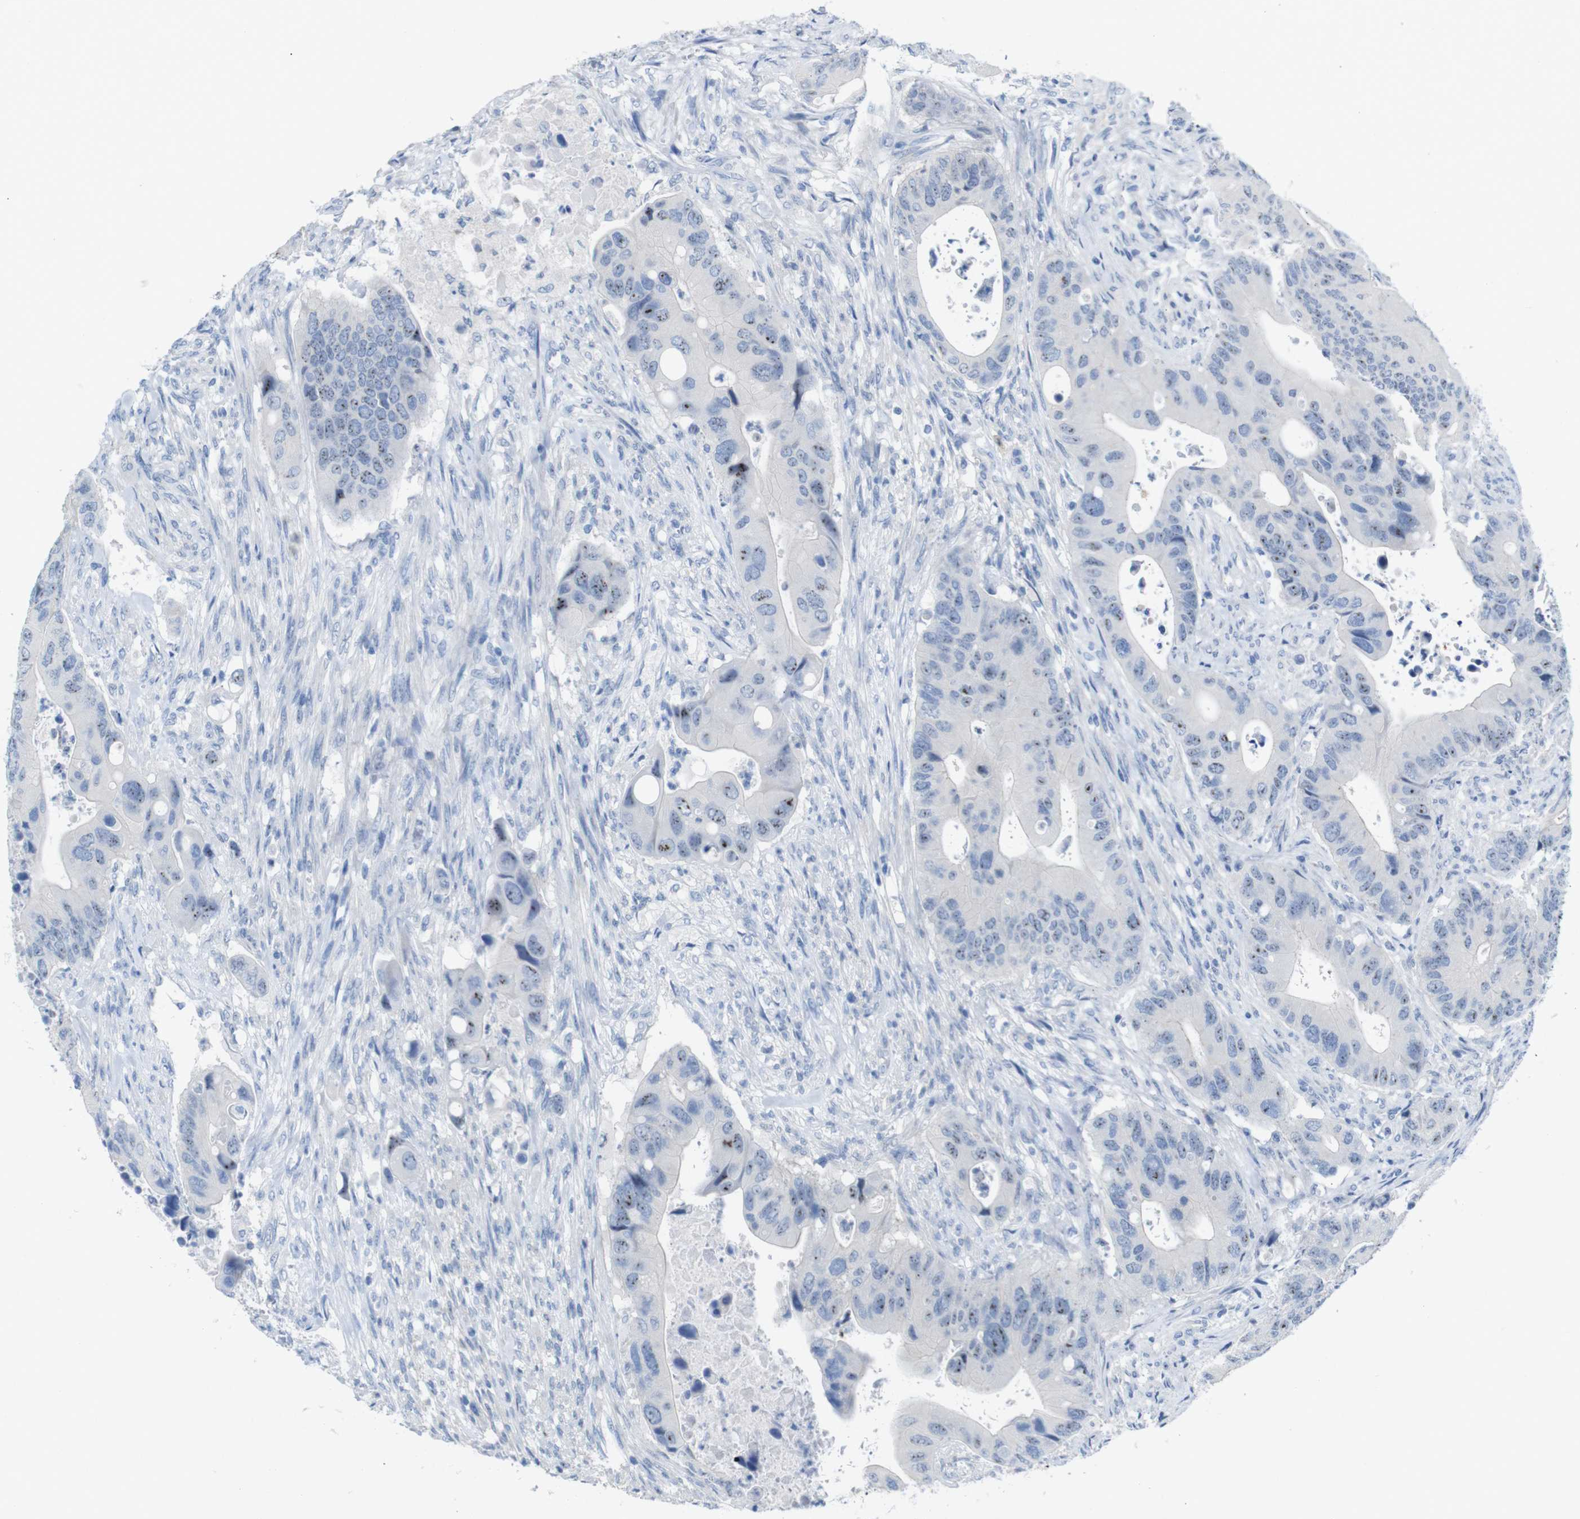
{"staining": {"intensity": "moderate", "quantity": "25%-75%", "location": "nuclear"}, "tissue": "colorectal cancer", "cell_type": "Tumor cells", "image_type": "cancer", "snomed": [{"axis": "morphology", "description": "Adenocarcinoma, NOS"}, {"axis": "topography", "description": "Rectum"}], "caption": "A histopathology image showing moderate nuclear expression in about 25%-75% of tumor cells in colorectal cancer (adenocarcinoma), as visualized by brown immunohistochemical staining.", "gene": "C1orf210", "patient": {"sex": "female", "age": 57}}